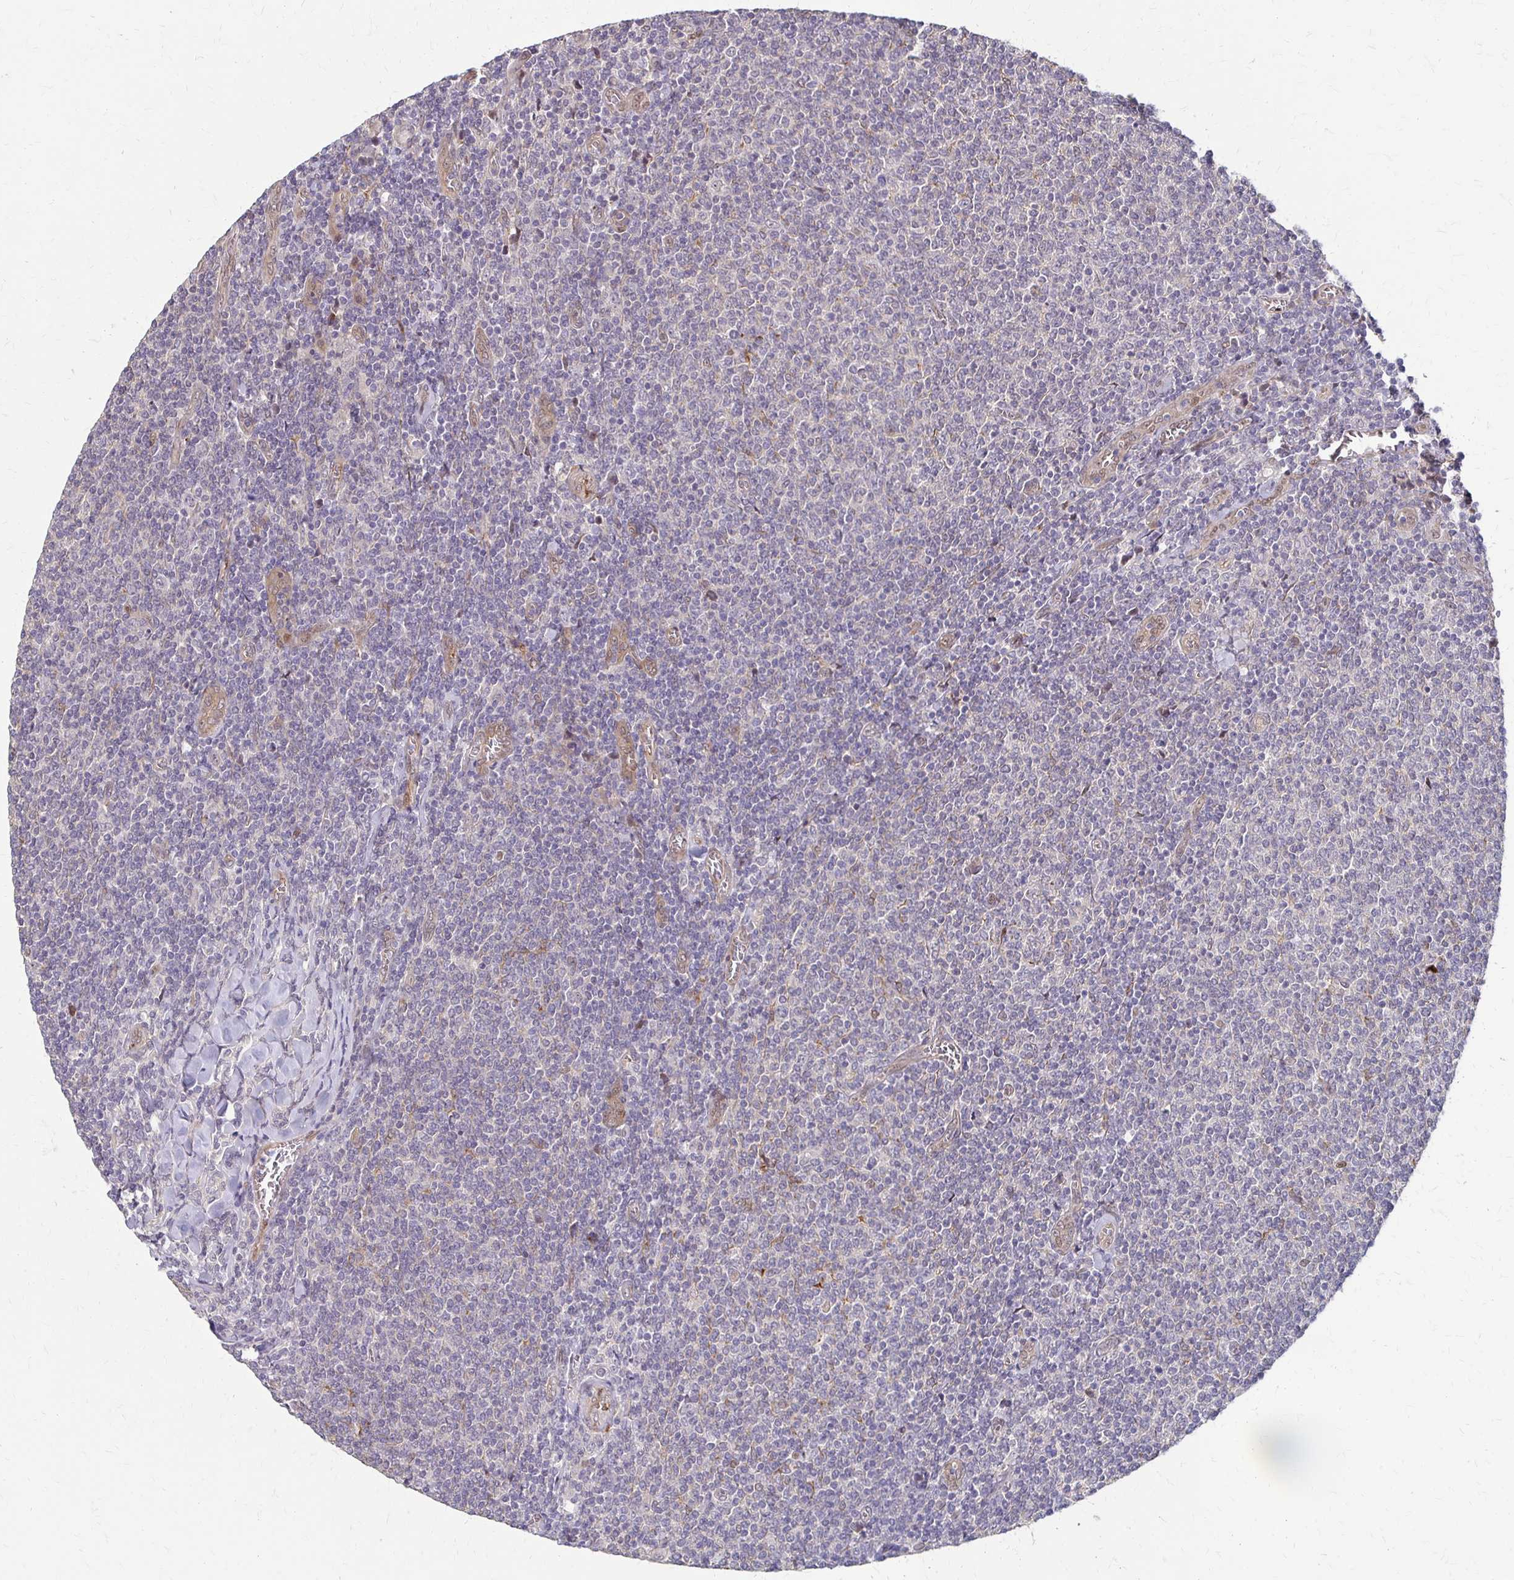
{"staining": {"intensity": "negative", "quantity": "none", "location": "none"}, "tissue": "lymphoma", "cell_type": "Tumor cells", "image_type": "cancer", "snomed": [{"axis": "morphology", "description": "Malignant lymphoma, non-Hodgkin's type, Low grade"}, {"axis": "topography", "description": "Lymph node"}], "caption": "Immunohistochemical staining of low-grade malignant lymphoma, non-Hodgkin's type shows no significant staining in tumor cells.", "gene": "CFL2", "patient": {"sex": "male", "age": 52}}